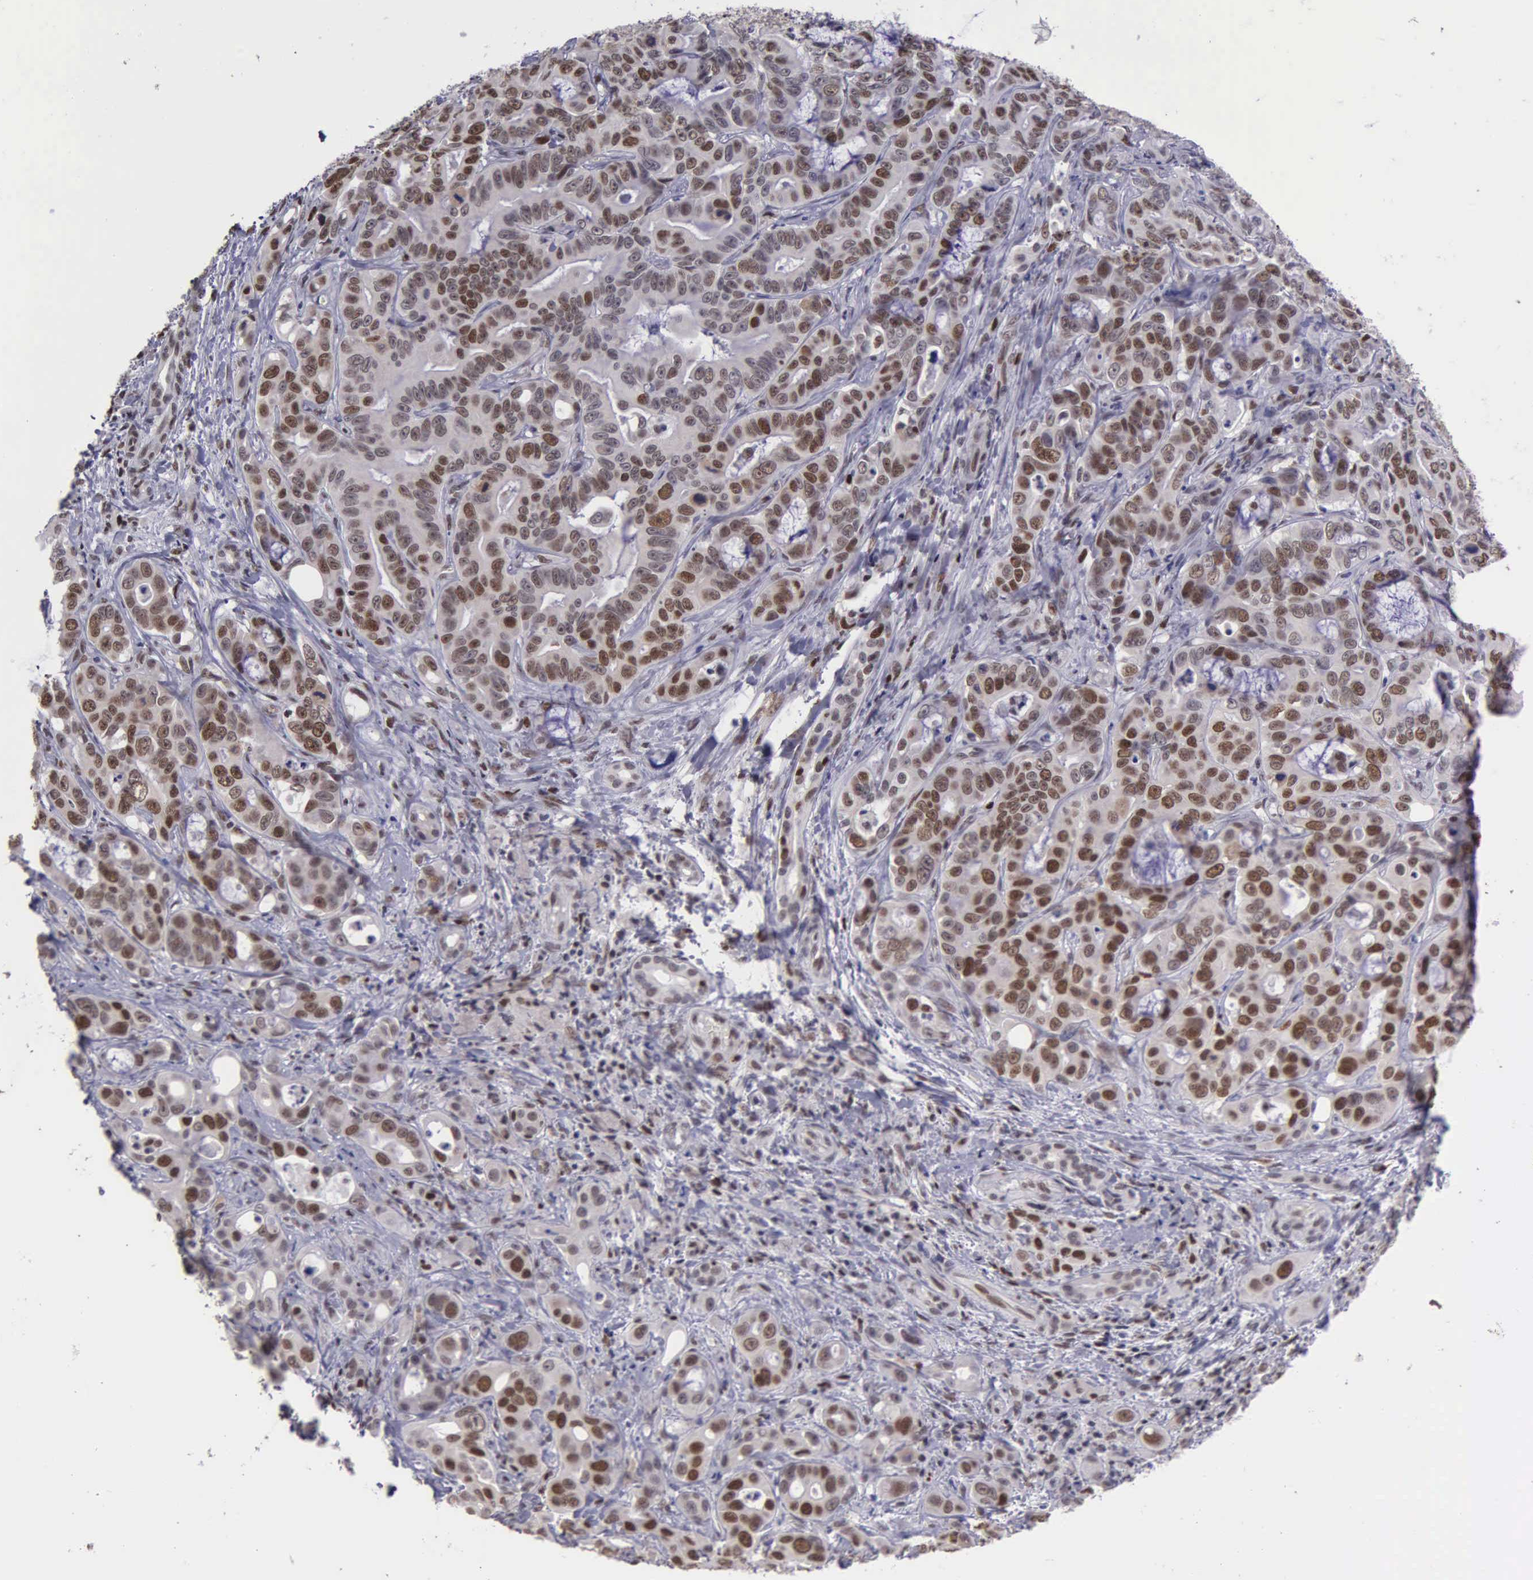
{"staining": {"intensity": "moderate", "quantity": "25%-75%", "location": "nuclear"}, "tissue": "liver cancer", "cell_type": "Tumor cells", "image_type": "cancer", "snomed": [{"axis": "morphology", "description": "Cholangiocarcinoma"}, {"axis": "topography", "description": "Liver"}], "caption": "Protein staining of cholangiocarcinoma (liver) tissue demonstrates moderate nuclear positivity in approximately 25%-75% of tumor cells.", "gene": "UBR7", "patient": {"sex": "female", "age": 79}}